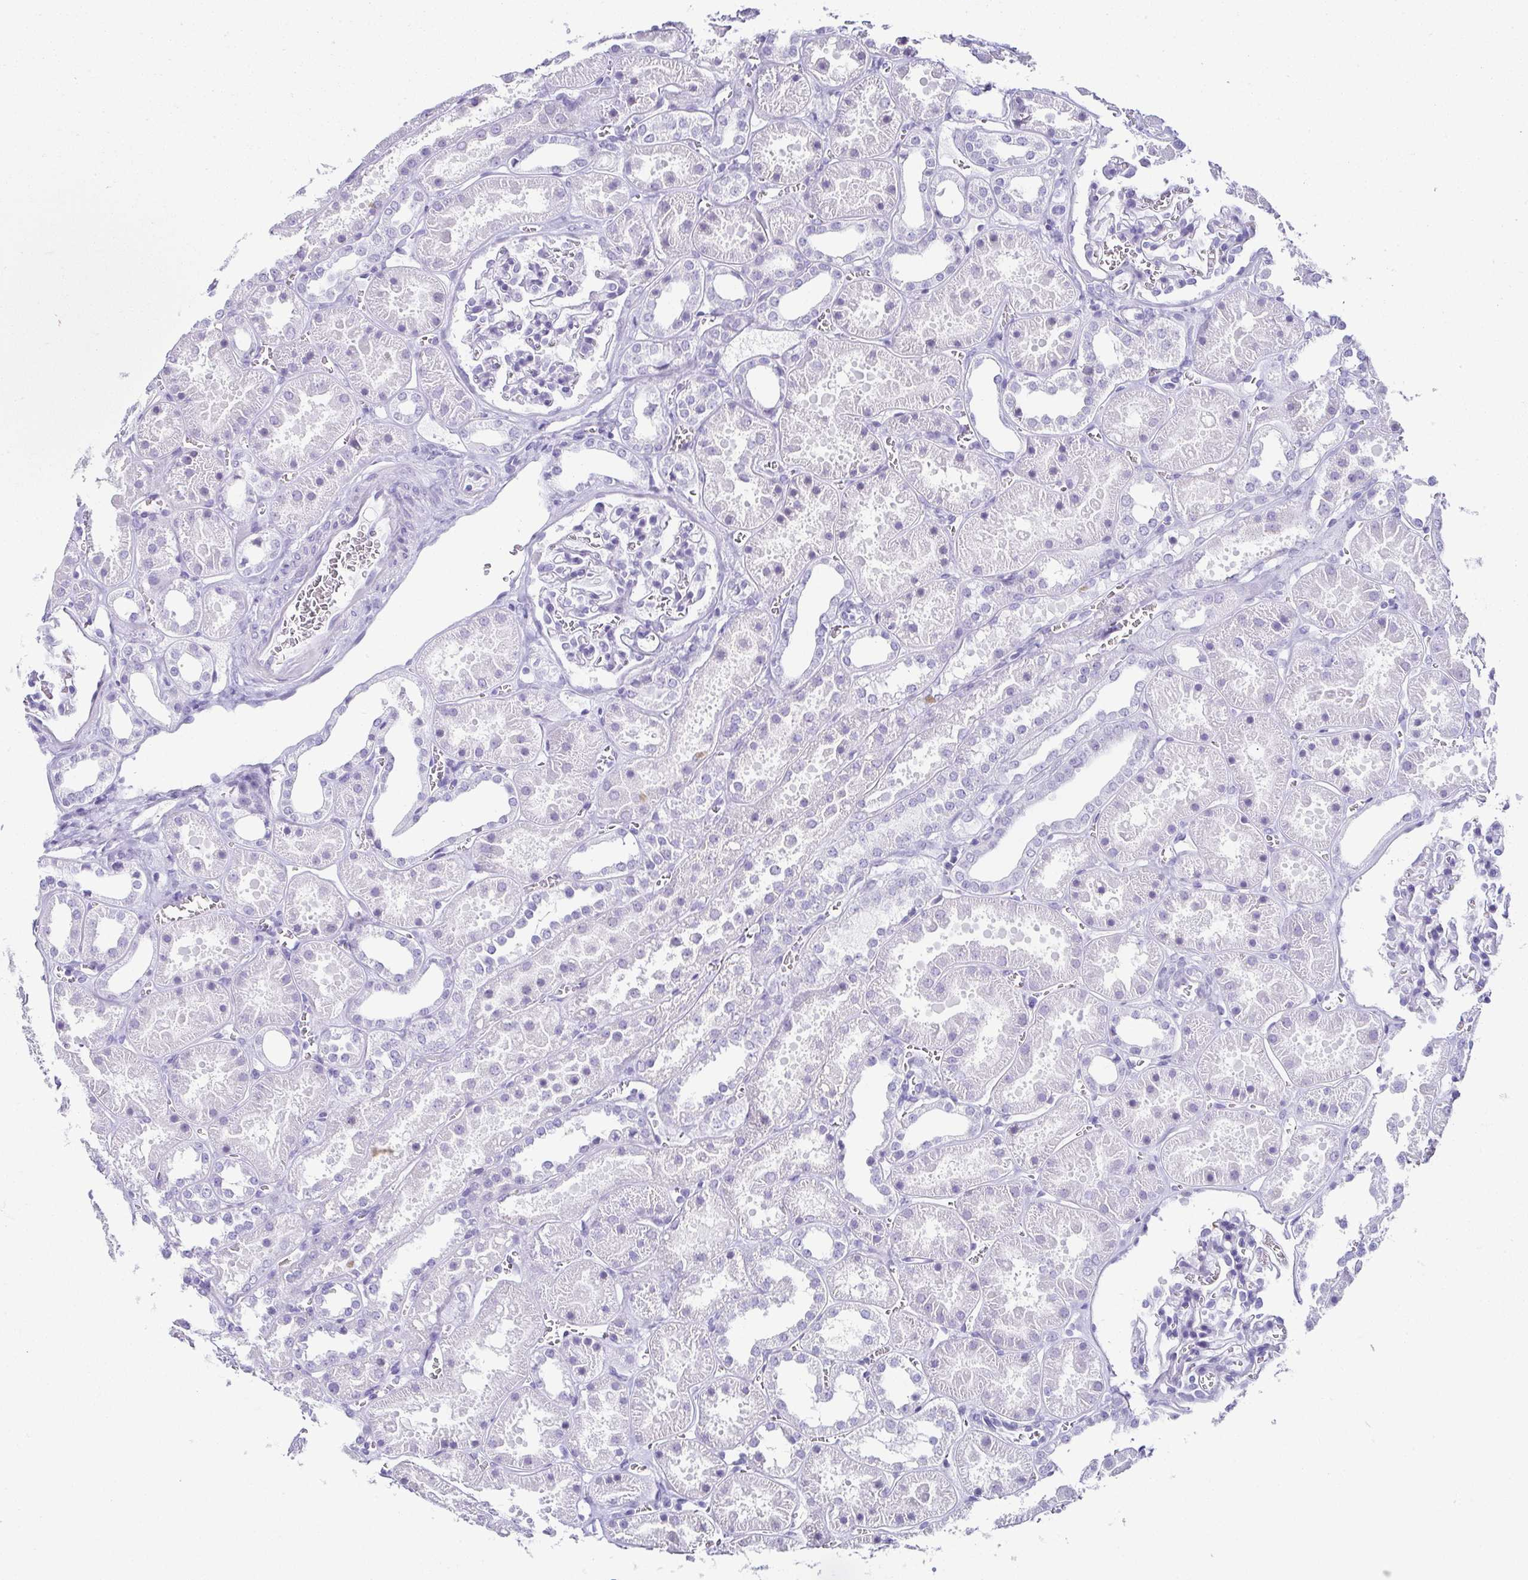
{"staining": {"intensity": "negative", "quantity": "none", "location": "none"}, "tissue": "kidney", "cell_type": "Cells in glomeruli", "image_type": "normal", "snomed": [{"axis": "morphology", "description": "Normal tissue, NOS"}, {"axis": "topography", "description": "Kidney"}], "caption": "This is a micrograph of immunohistochemistry staining of unremarkable kidney, which shows no positivity in cells in glomeruli. (DAB IHC with hematoxylin counter stain).", "gene": "ESX1", "patient": {"sex": "female", "age": 41}}